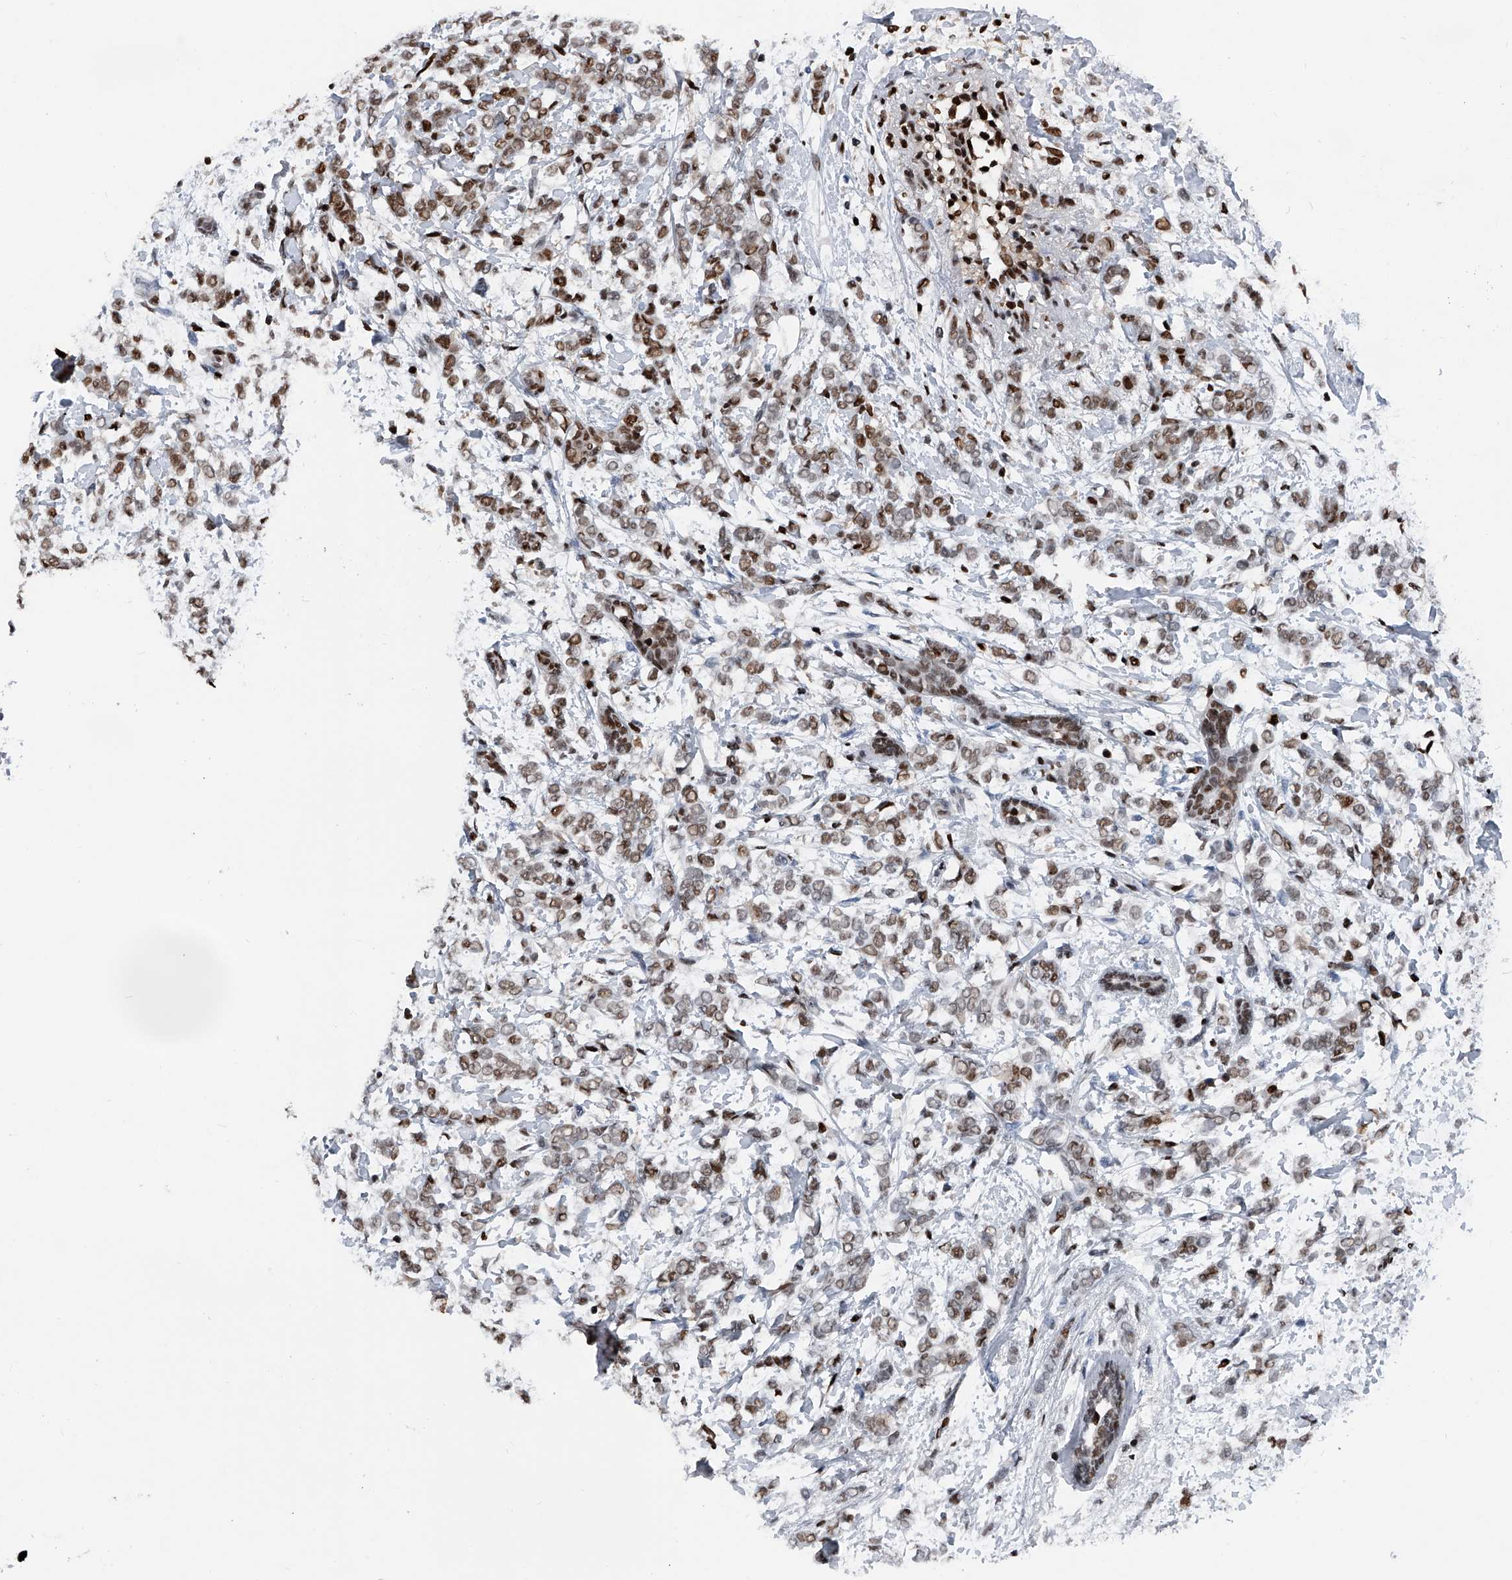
{"staining": {"intensity": "weak", "quantity": "25%-75%", "location": "nuclear"}, "tissue": "breast cancer", "cell_type": "Tumor cells", "image_type": "cancer", "snomed": [{"axis": "morphology", "description": "Normal tissue, NOS"}, {"axis": "morphology", "description": "Lobular carcinoma"}, {"axis": "topography", "description": "Breast"}], "caption": "Brown immunohistochemical staining in breast cancer displays weak nuclear staining in approximately 25%-75% of tumor cells. Using DAB (brown) and hematoxylin (blue) stains, captured at high magnification using brightfield microscopy.", "gene": "FKBP5", "patient": {"sex": "female", "age": 47}}